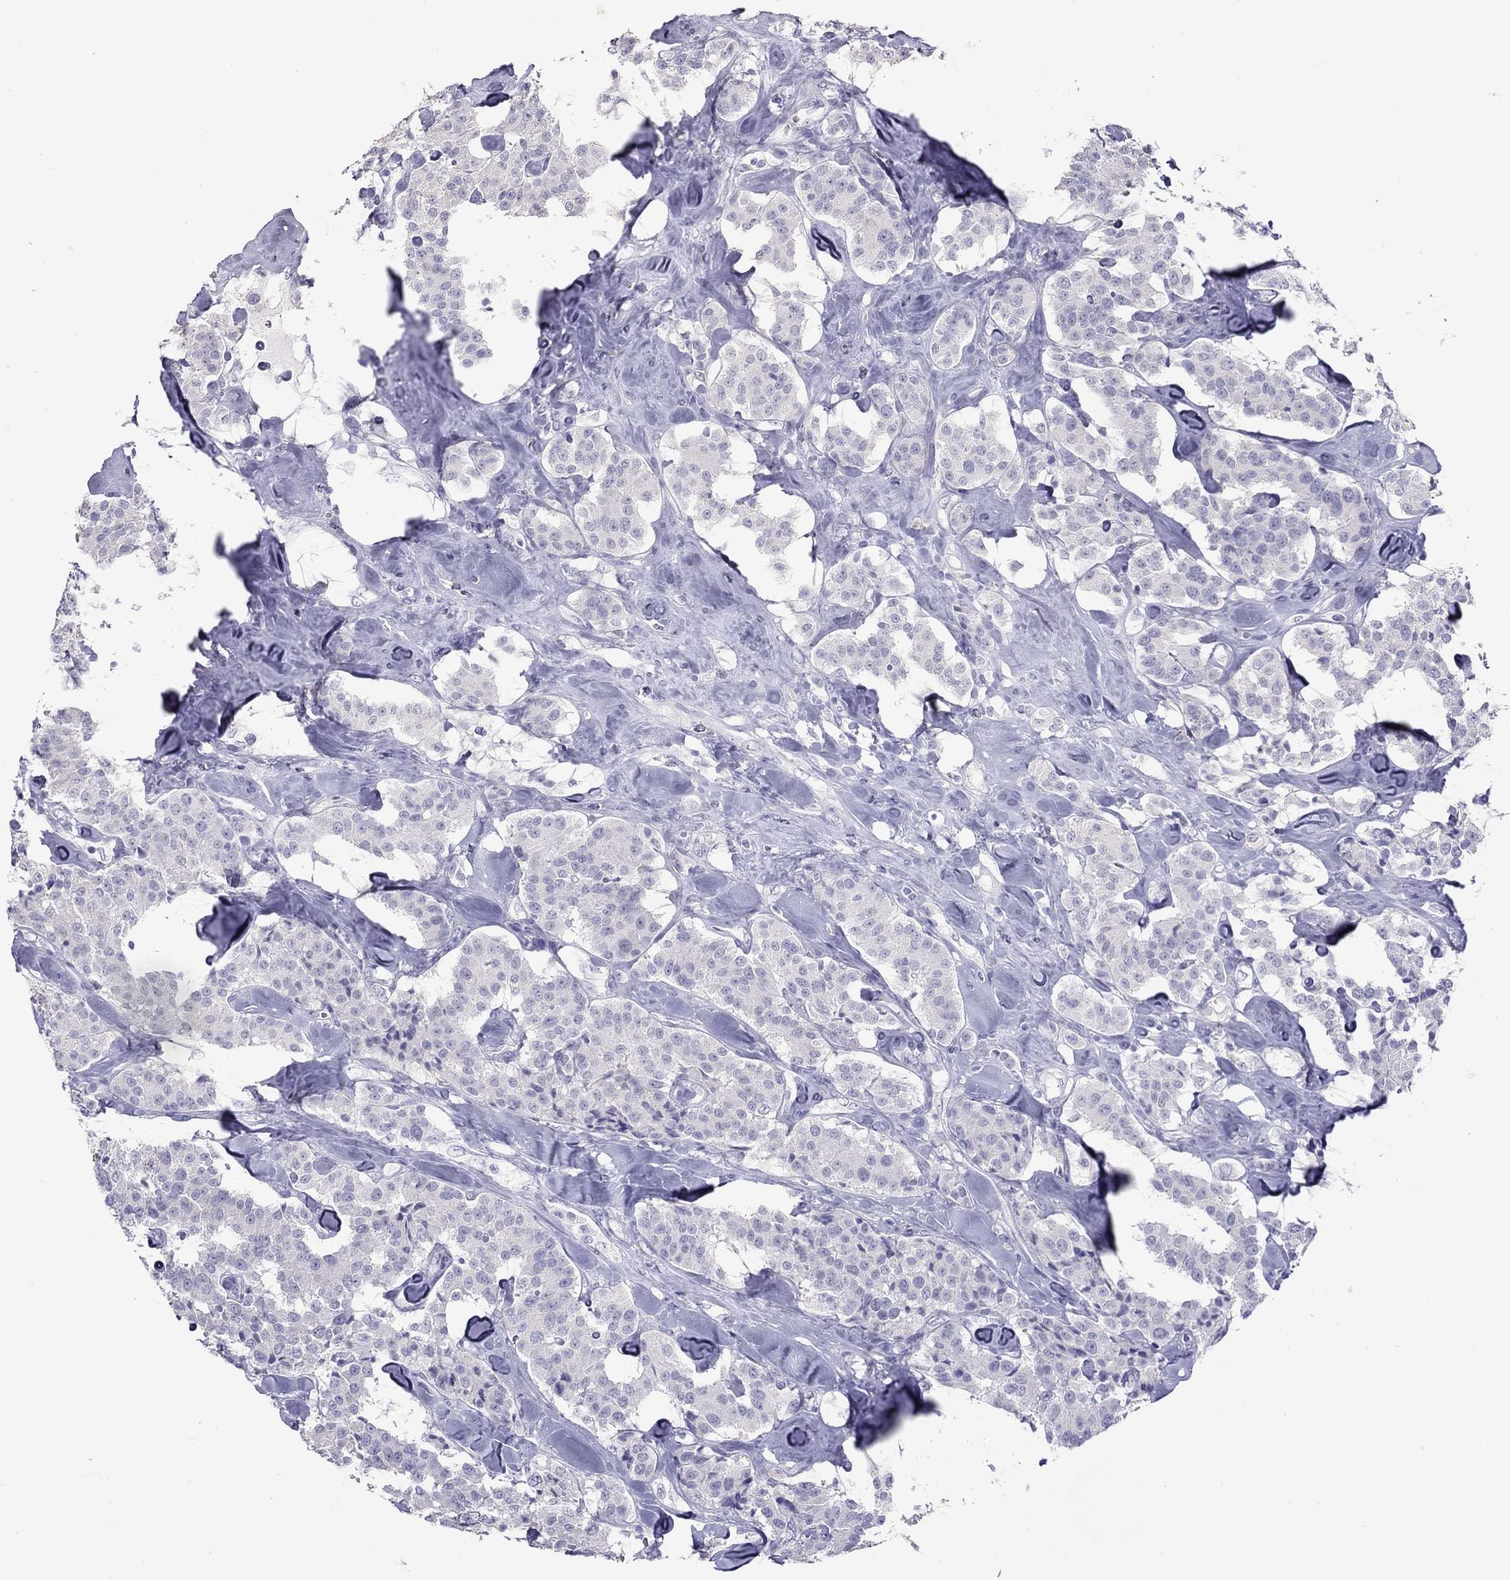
{"staining": {"intensity": "negative", "quantity": "none", "location": "none"}, "tissue": "carcinoid", "cell_type": "Tumor cells", "image_type": "cancer", "snomed": [{"axis": "morphology", "description": "Carcinoid, malignant, NOS"}, {"axis": "topography", "description": "Pancreas"}], "caption": "Tumor cells are negative for protein expression in human carcinoid.", "gene": "MUC16", "patient": {"sex": "male", "age": 41}}